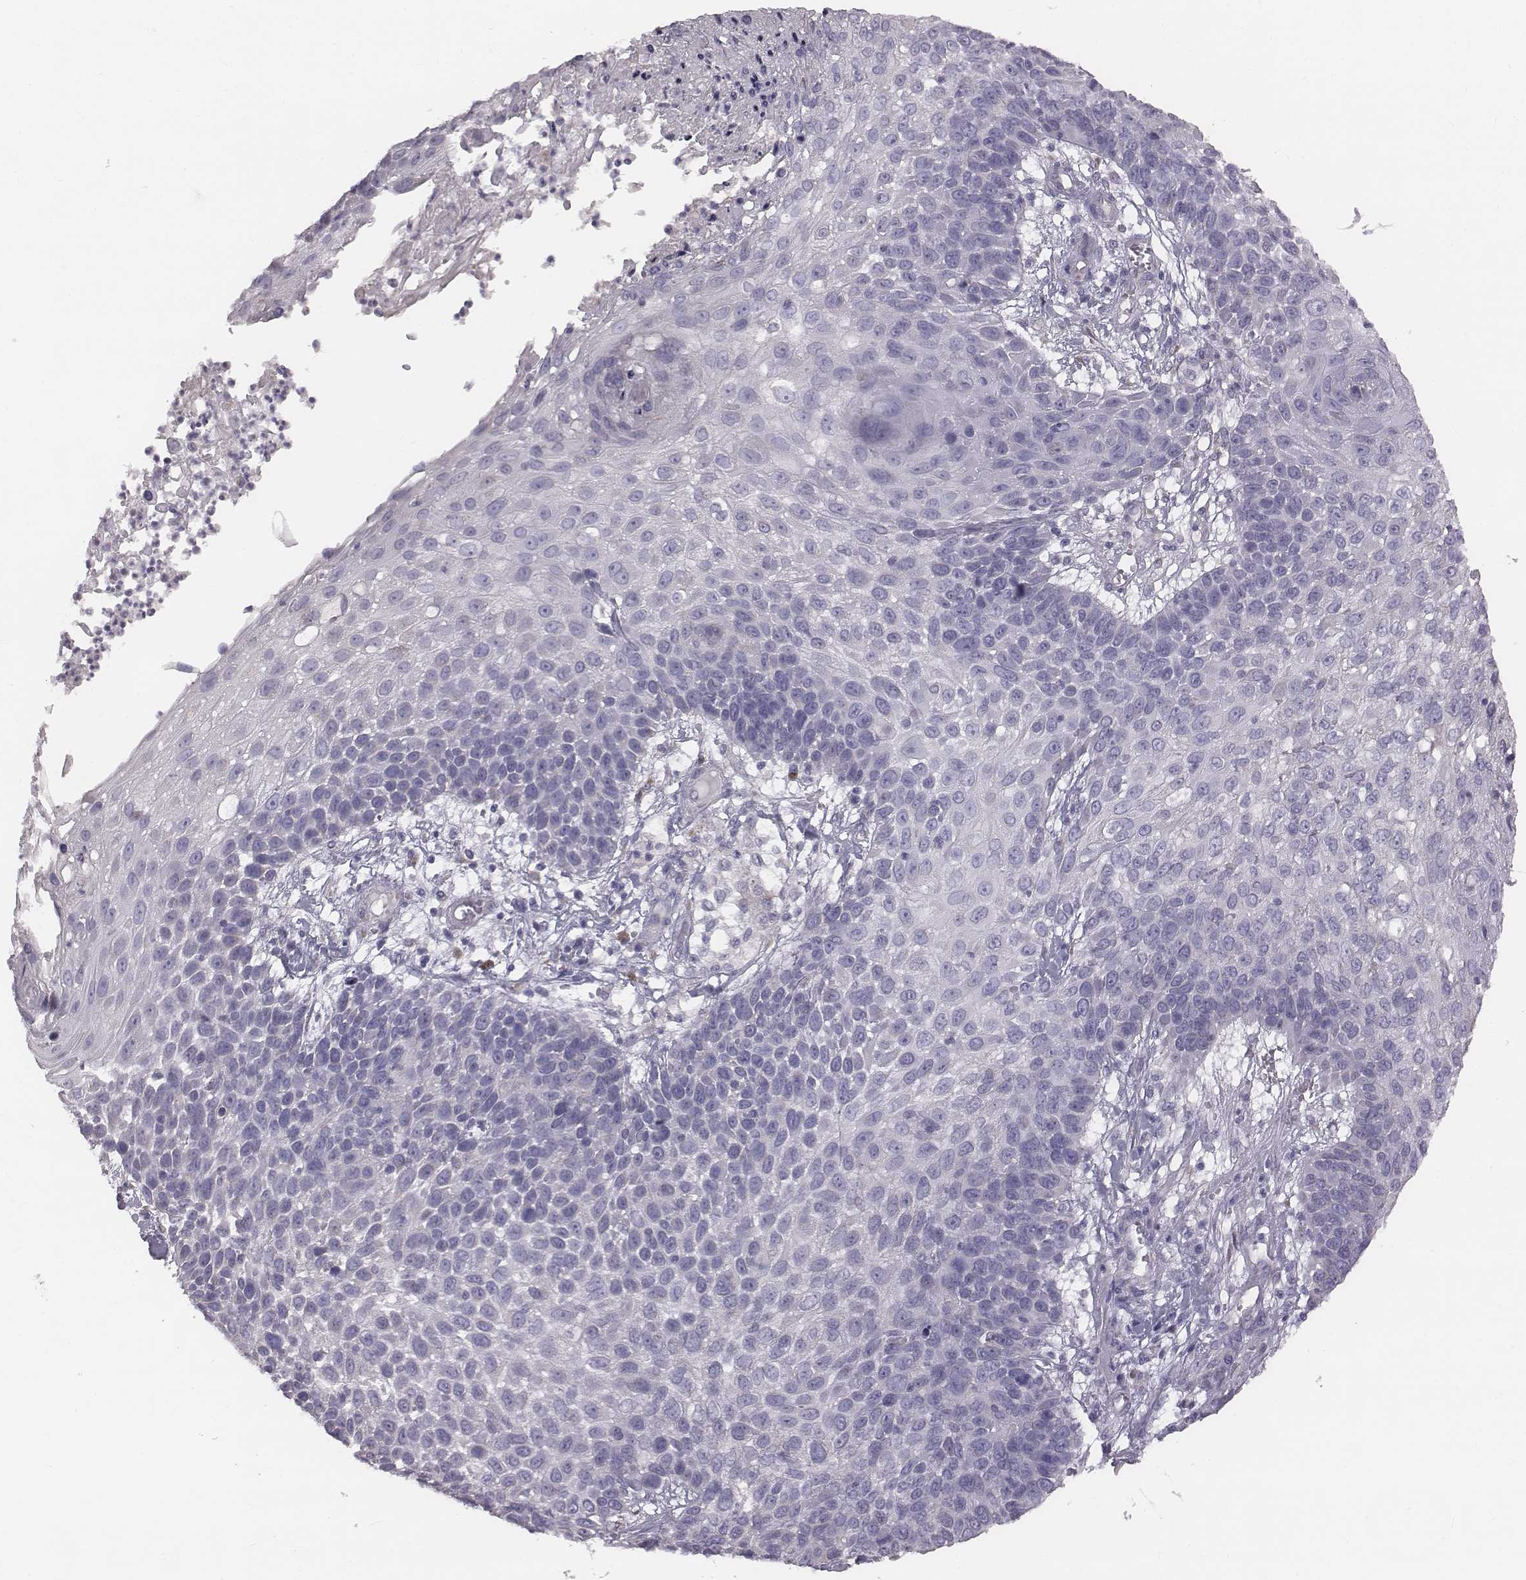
{"staining": {"intensity": "negative", "quantity": "none", "location": "none"}, "tissue": "skin cancer", "cell_type": "Tumor cells", "image_type": "cancer", "snomed": [{"axis": "morphology", "description": "Squamous cell carcinoma, NOS"}, {"axis": "topography", "description": "Skin"}], "caption": "Immunohistochemical staining of squamous cell carcinoma (skin) shows no significant staining in tumor cells.", "gene": "C6orf58", "patient": {"sex": "male", "age": 92}}